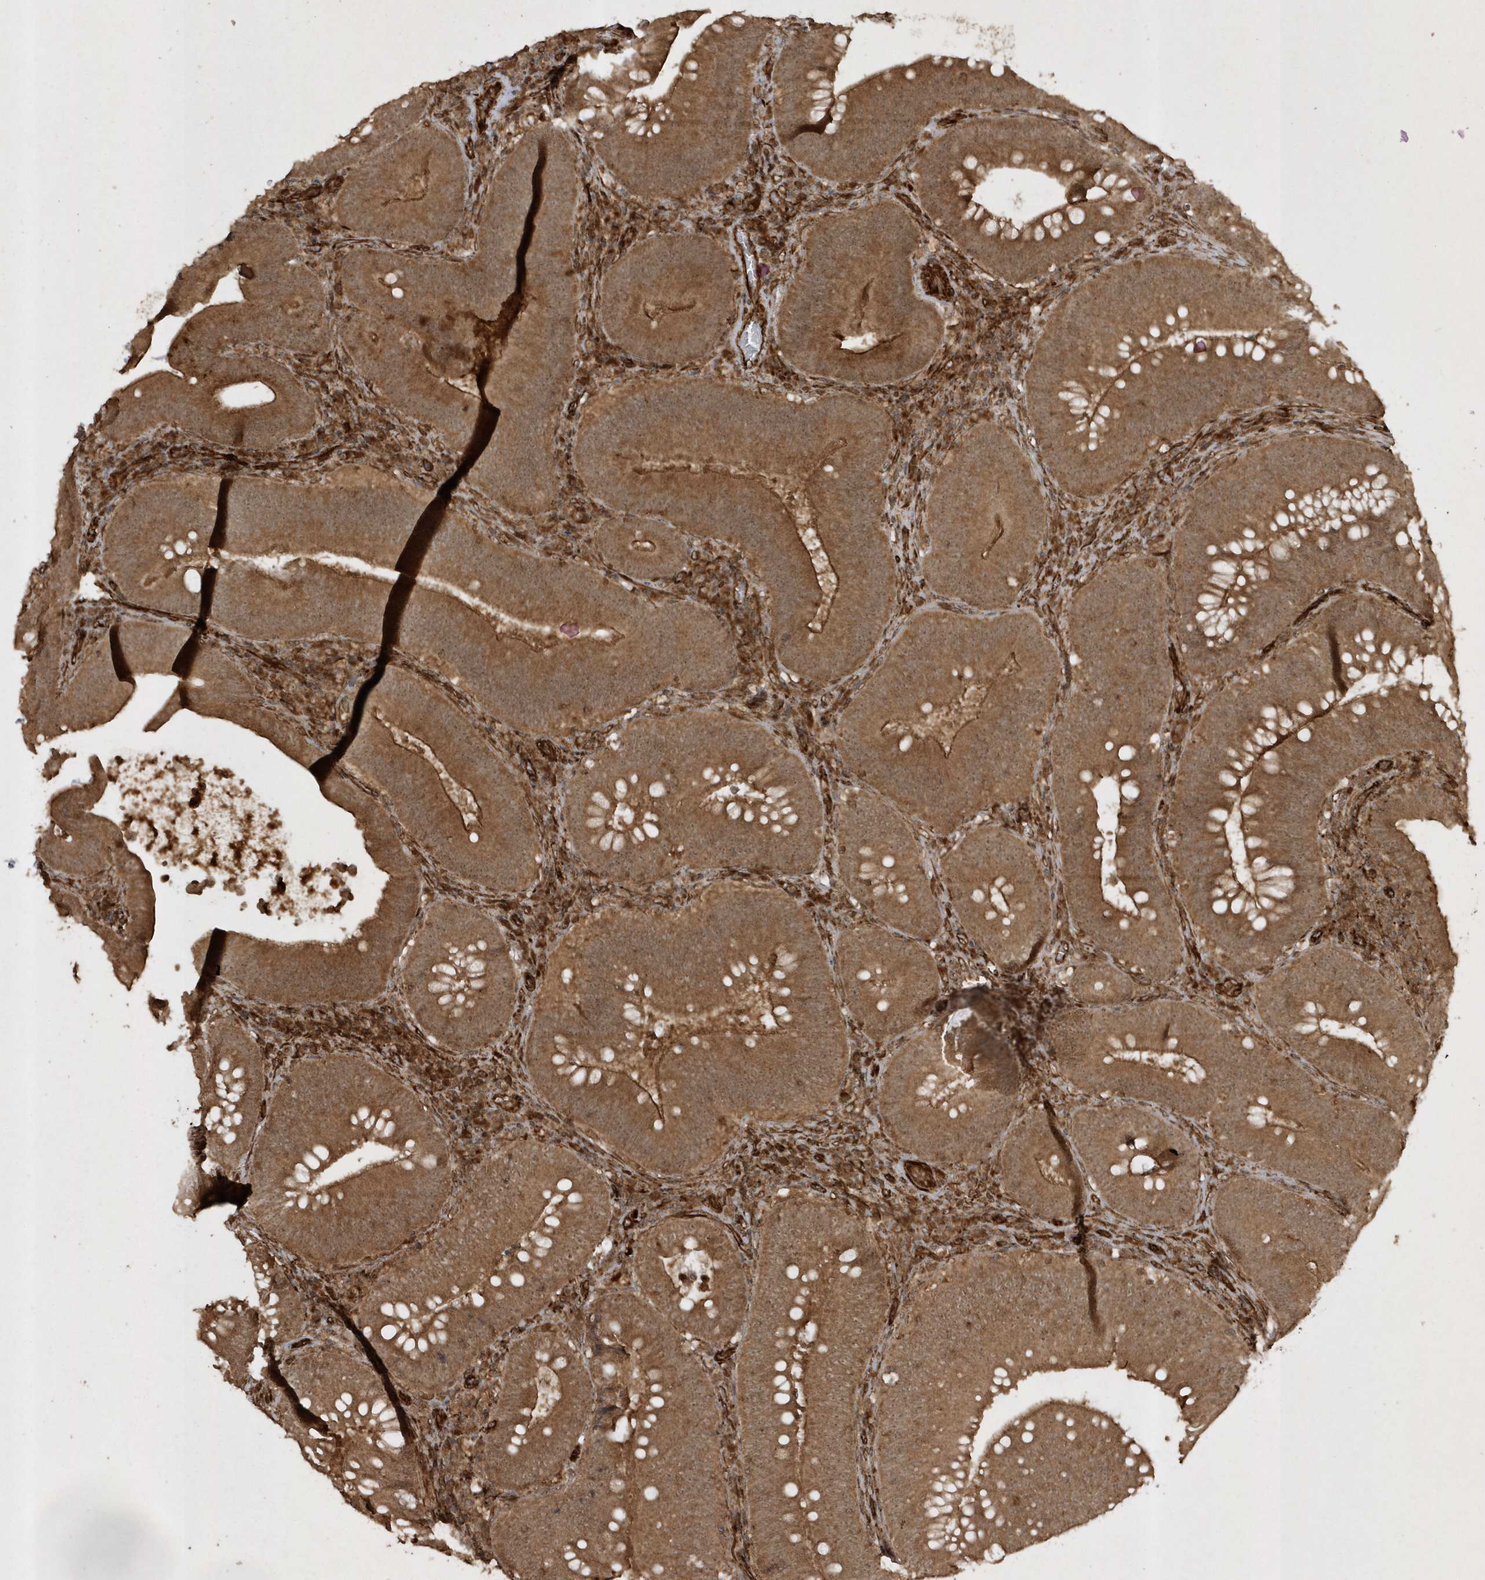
{"staining": {"intensity": "moderate", "quantity": ">75%", "location": "cytoplasmic/membranous"}, "tissue": "colorectal cancer", "cell_type": "Tumor cells", "image_type": "cancer", "snomed": [{"axis": "morphology", "description": "Normal tissue, NOS"}, {"axis": "topography", "description": "Colon"}], "caption": "This histopathology image demonstrates immunohistochemistry (IHC) staining of colorectal cancer, with medium moderate cytoplasmic/membranous expression in about >75% of tumor cells.", "gene": "AVPI1", "patient": {"sex": "female", "age": 82}}